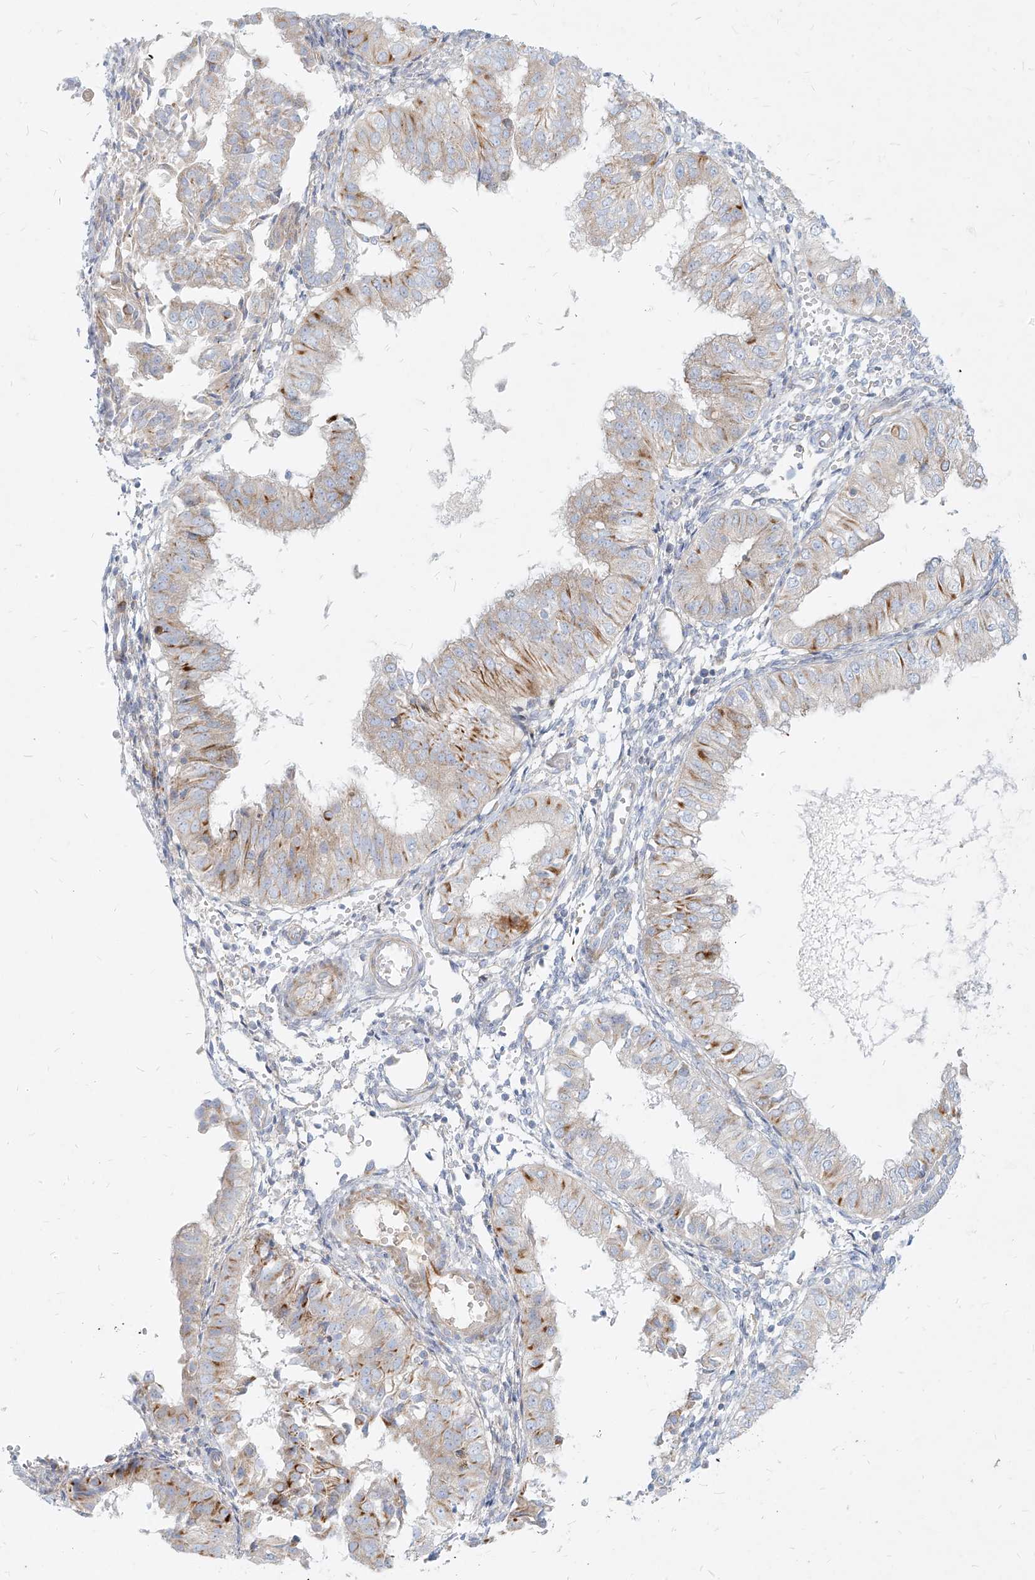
{"staining": {"intensity": "moderate", "quantity": "<25%", "location": "cytoplasmic/membranous"}, "tissue": "endometrial cancer", "cell_type": "Tumor cells", "image_type": "cancer", "snomed": [{"axis": "morphology", "description": "Normal tissue, NOS"}, {"axis": "morphology", "description": "Adenocarcinoma, NOS"}, {"axis": "topography", "description": "Endometrium"}], "caption": "A brown stain shows moderate cytoplasmic/membranous positivity of a protein in endometrial cancer tumor cells.", "gene": "MTX2", "patient": {"sex": "female", "age": 53}}